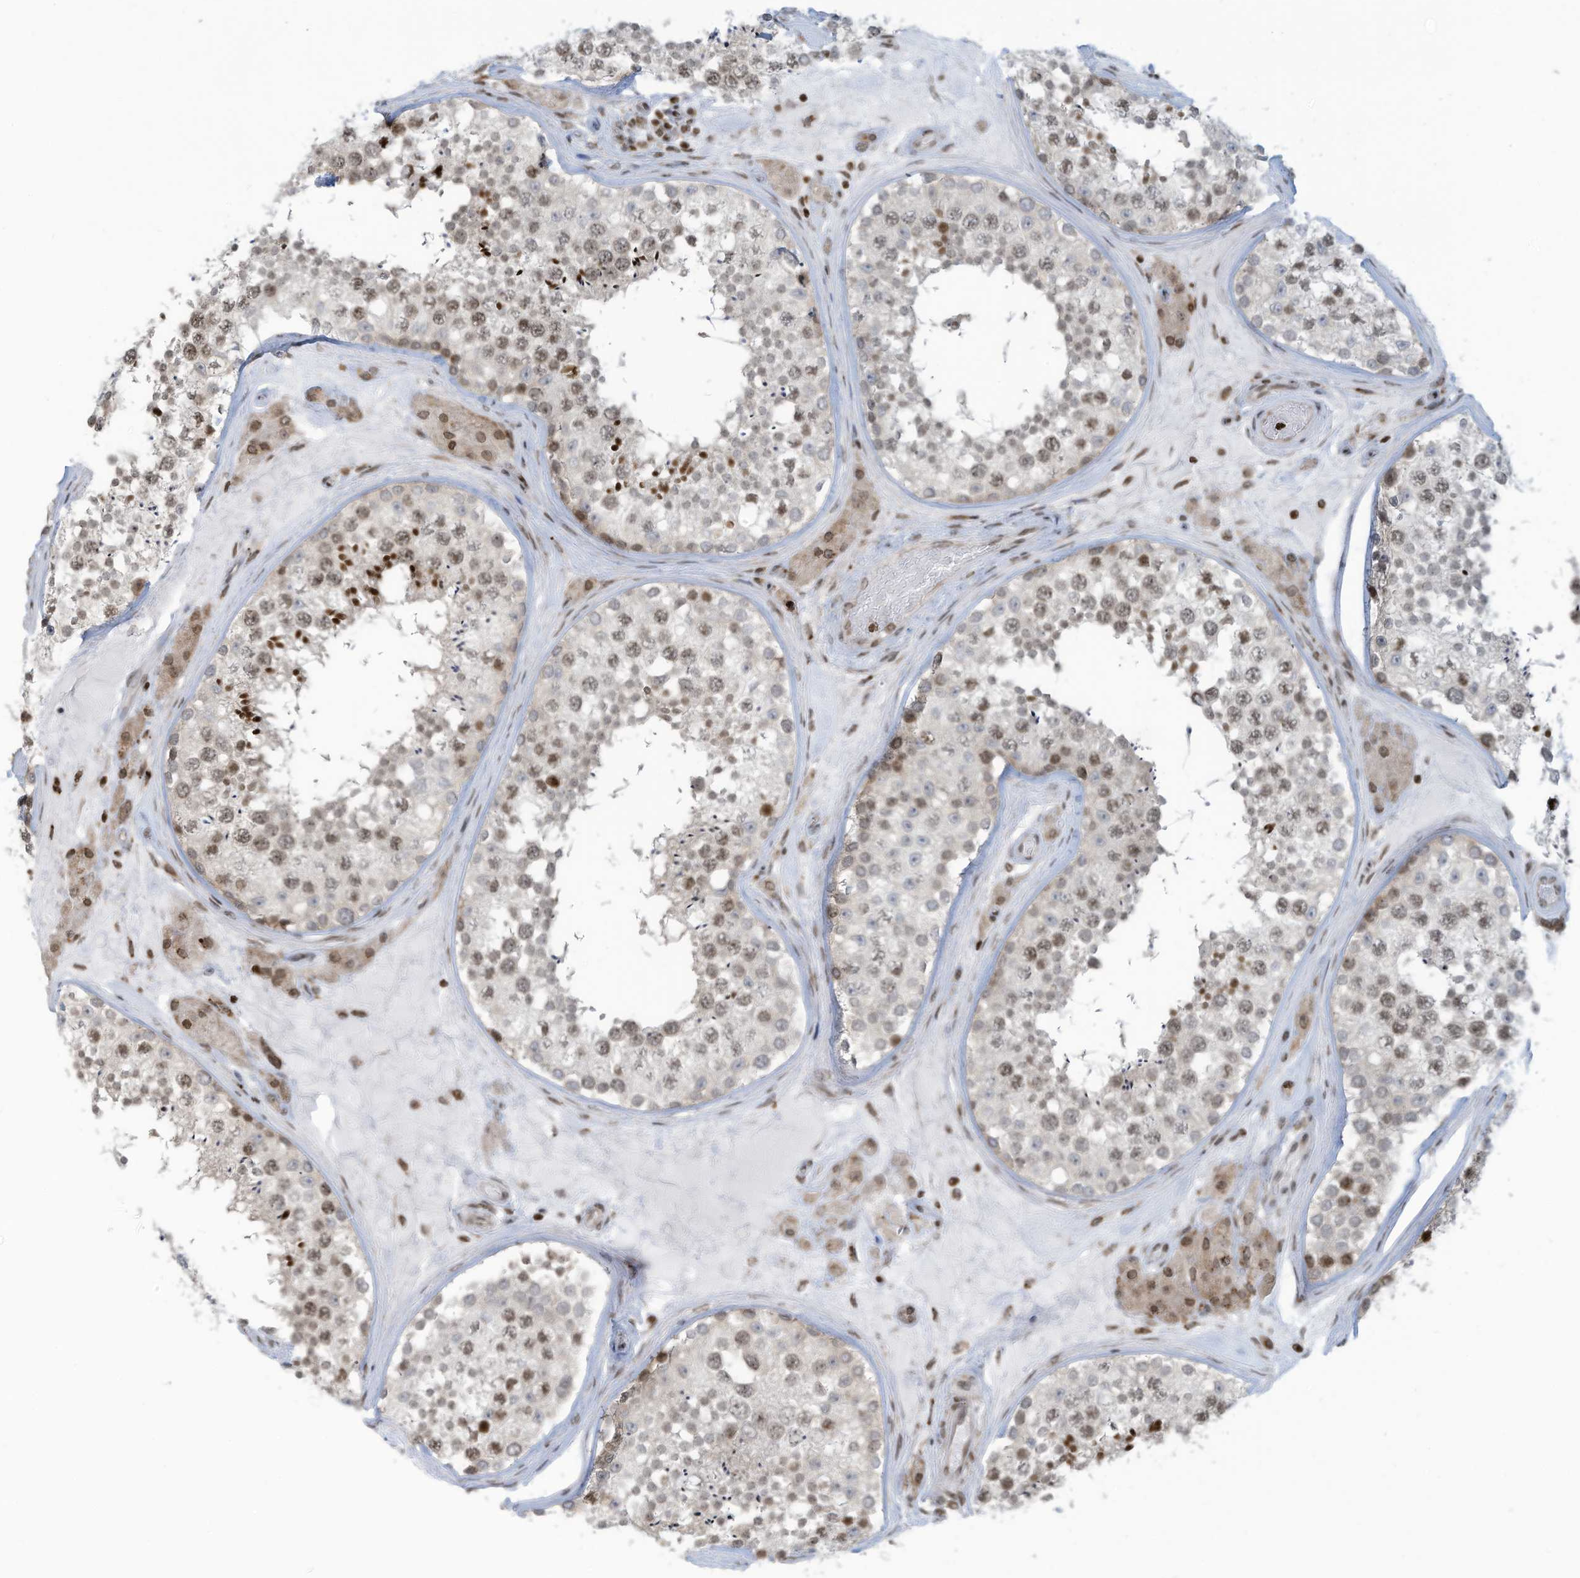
{"staining": {"intensity": "moderate", "quantity": "25%-75%", "location": "nuclear"}, "tissue": "testis", "cell_type": "Cells in seminiferous ducts", "image_type": "normal", "snomed": [{"axis": "morphology", "description": "Normal tissue, NOS"}, {"axis": "topography", "description": "Testis"}], "caption": "Testis stained with DAB immunohistochemistry (IHC) displays medium levels of moderate nuclear positivity in approximately 25%-75% of cells in seminiferous ducts.", "gene": "ADI1", "patient": {"sex": "male", "age": 46}}